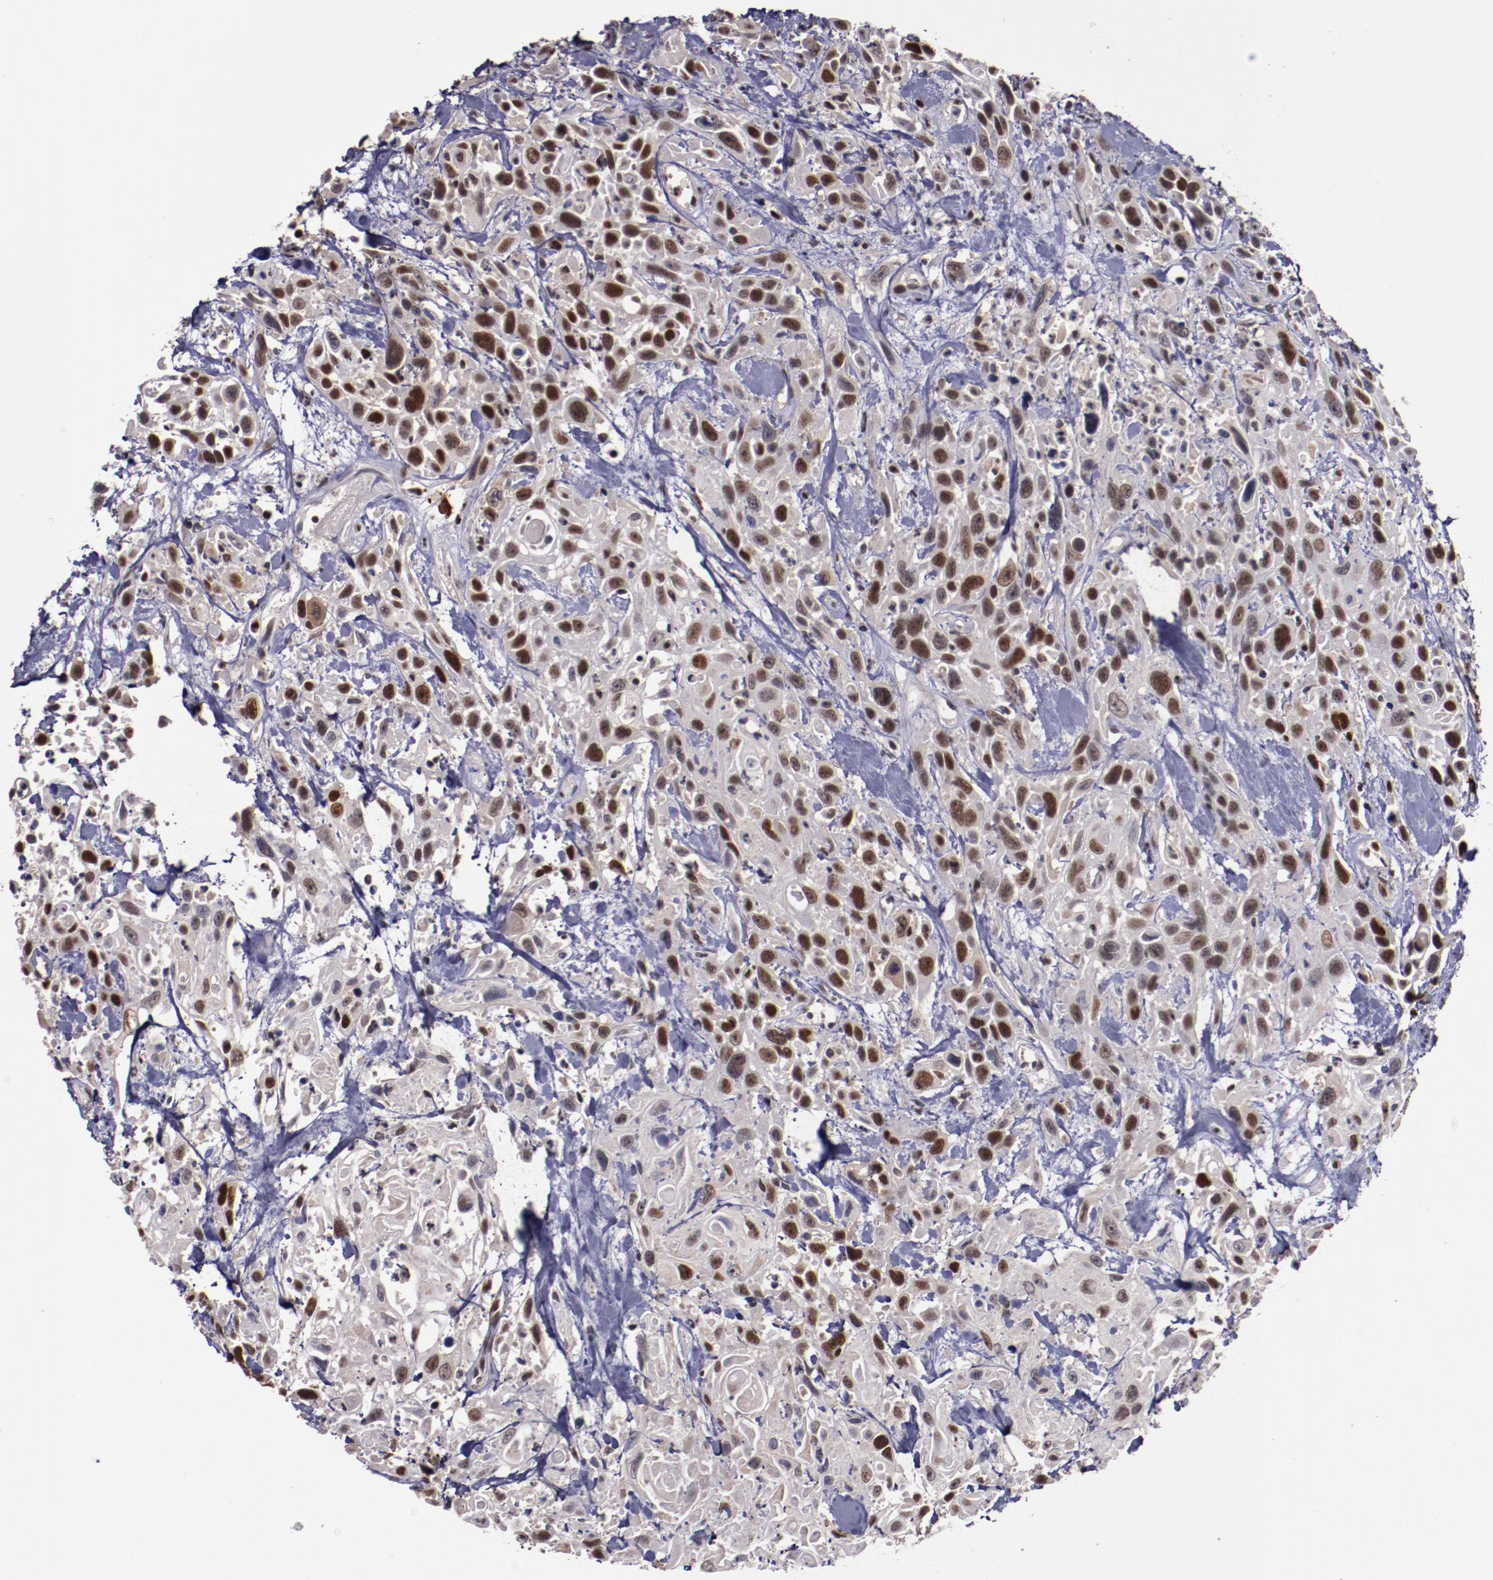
{"staining": {"intensity": "strong", "quantity": ">75%", "location": "nuclear"}, "tissue": "urothelial cancer", "cell_type": "Tumor cells", "image_type": "cancer", "snomed": [{"axis": "morphology", "description": "Urothelial carcinoma, High grade"}, {"axis": "topography", "description": "Urinary bladder"}], "caption": "Protein staining of urothelial cancer tissue displays strong nuclear positivity in about >75% of tumor cells.", "gene": "CHEK2", "patient": {"sex": "female", "age": 84}}